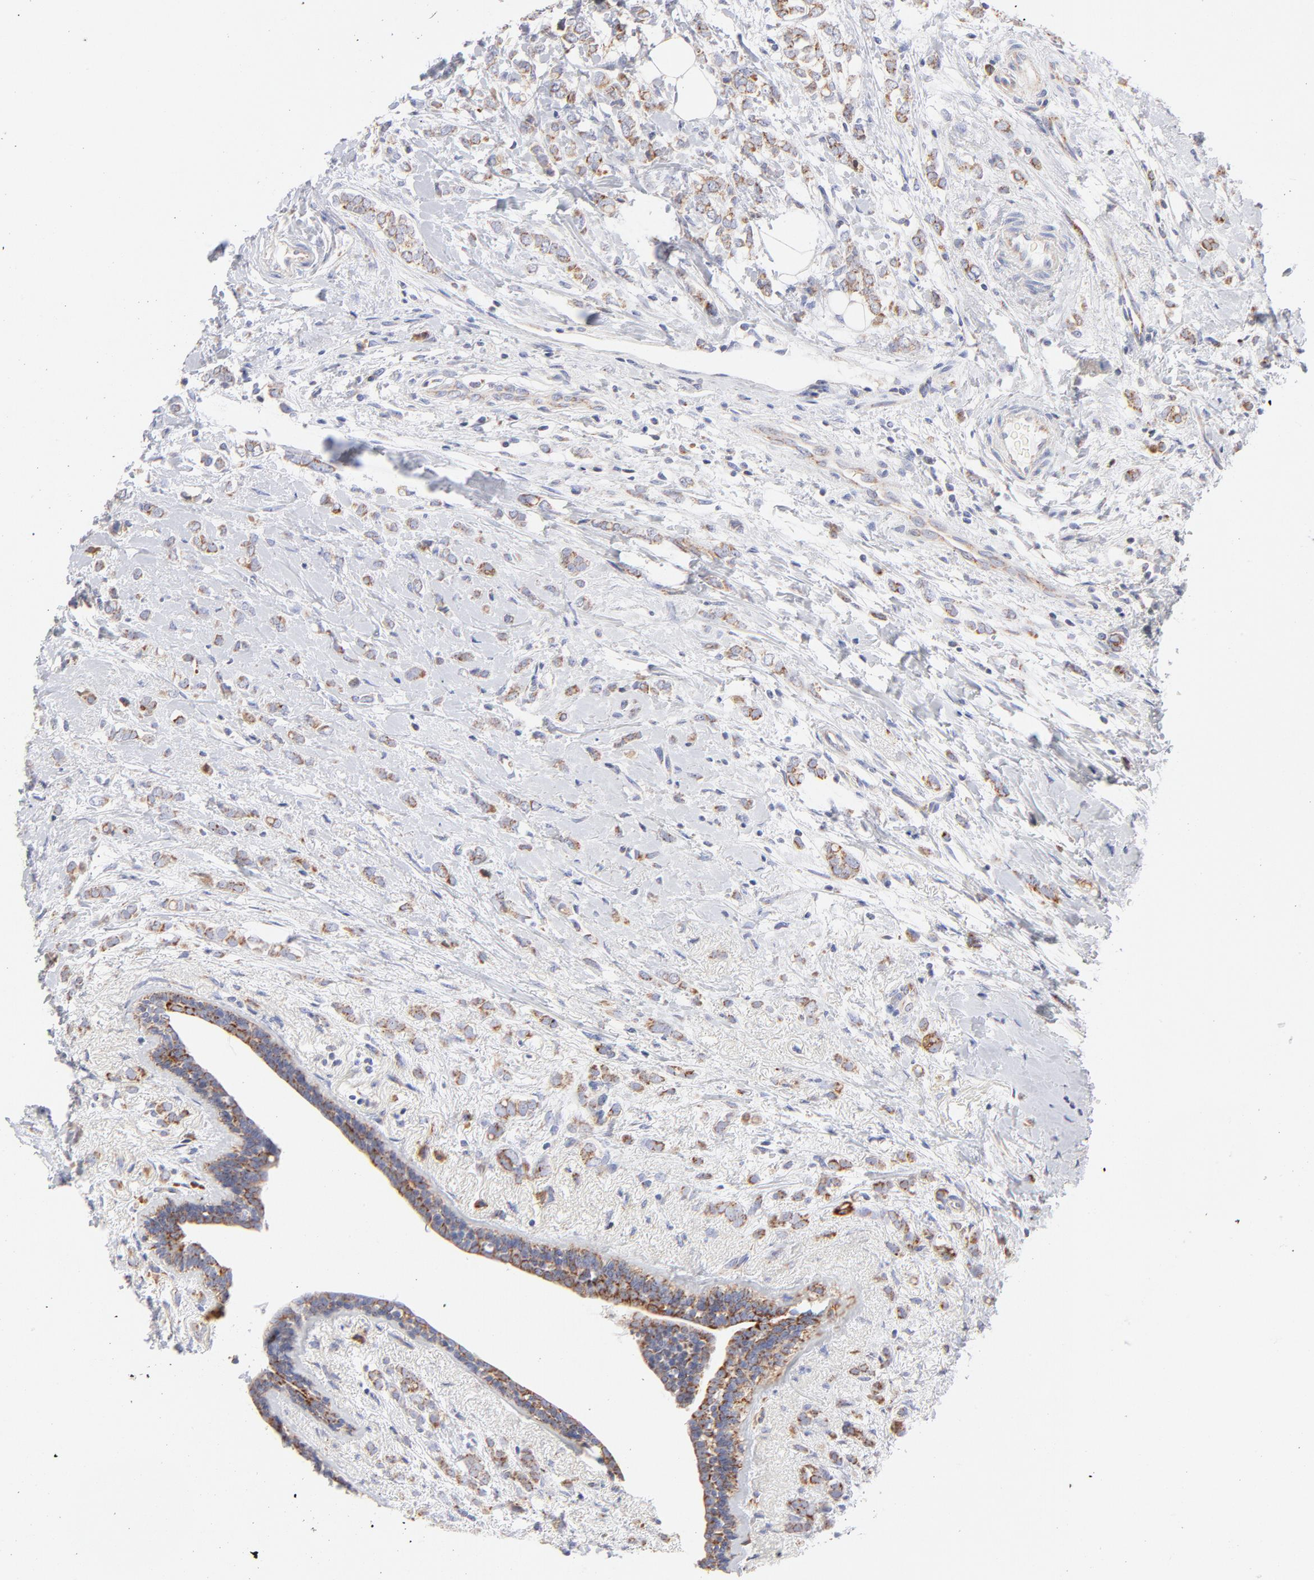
{"staining": {"intensity": "weak", "quantity": ">75%", "location": "cytoplasmic/membranous"}, "tissue": "breast cancer", "cell_type": "Tumor cells", "image_type": "cancer", "snomed": [{"axis": "morphology", "description": "Normal tissue, NOS"}, {"axis": "morphology", "description": "Lobular carcinoma"}, {"axis": "topography", "description": "Breast"}], "caption": "Lobular carcinoma (breast) stained with DAB immunohistochemistry displays low levels of weak cytoplasmic/membranous positivity in approximately >75% of tumor cells. (DAB = brown stain, brightfield microscopy at high magnification).", "gene": "TIMM8A", "patient": {"sex": "female", "age": 47}}